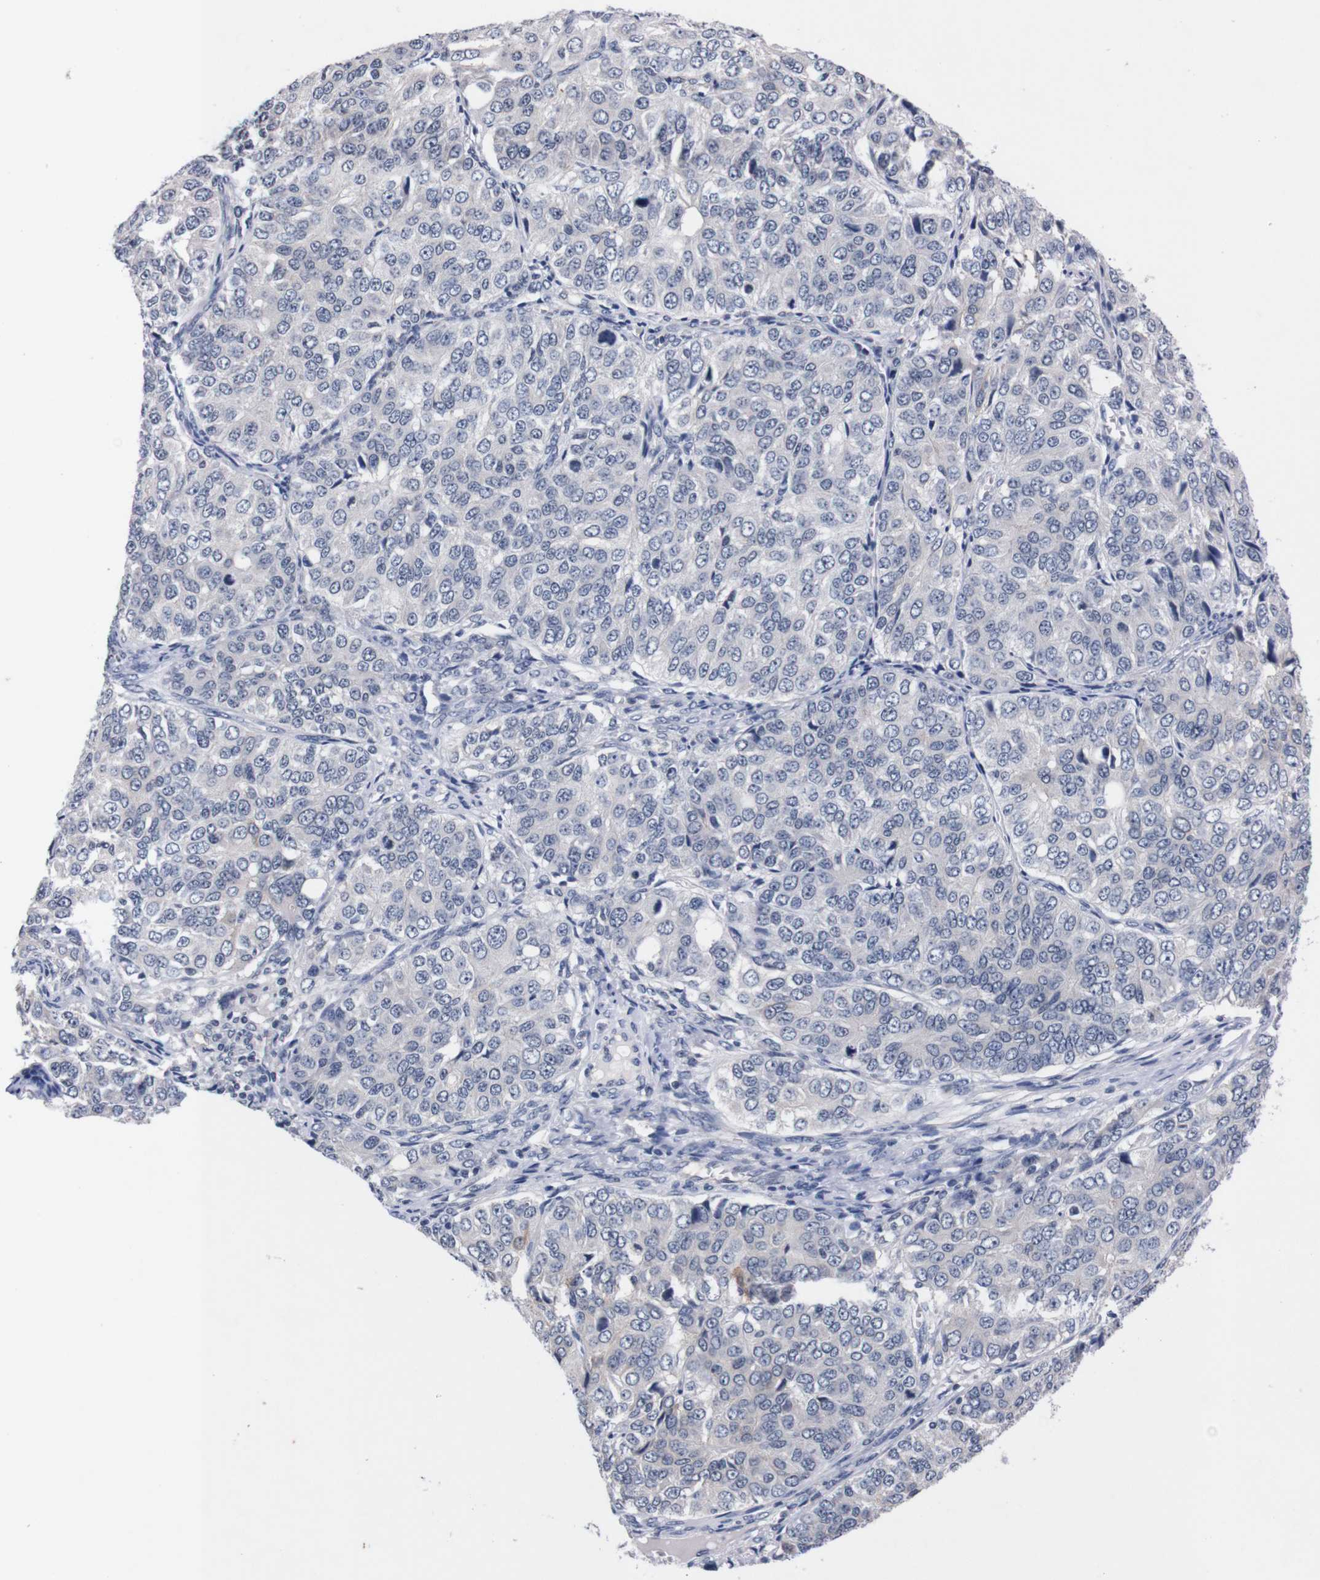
{"staining": {"intensity": "negative", "quantity": "none", "location": "none"}, "tissue": "ovarian cancer", "cell_type": "Tumor cells", "image_type": "cancer", "snomed": [{"axis": "morphology", "description": "Carcinoma, endometroid"}, {"axis": "topography", "description": "Ovary"}], "caption": "IHC image of neoplastic tissue: ovarian cancer stained with DAB reveals no significant protein staining in tumor cells. The staining is performed using DAB (3,3'-diaminobenzidine) brown chromogen with nuclei counter-stained in using hematoxylin.", "gene": "TNFRSF21", "patient": {"sex": "female", "age": 51}}